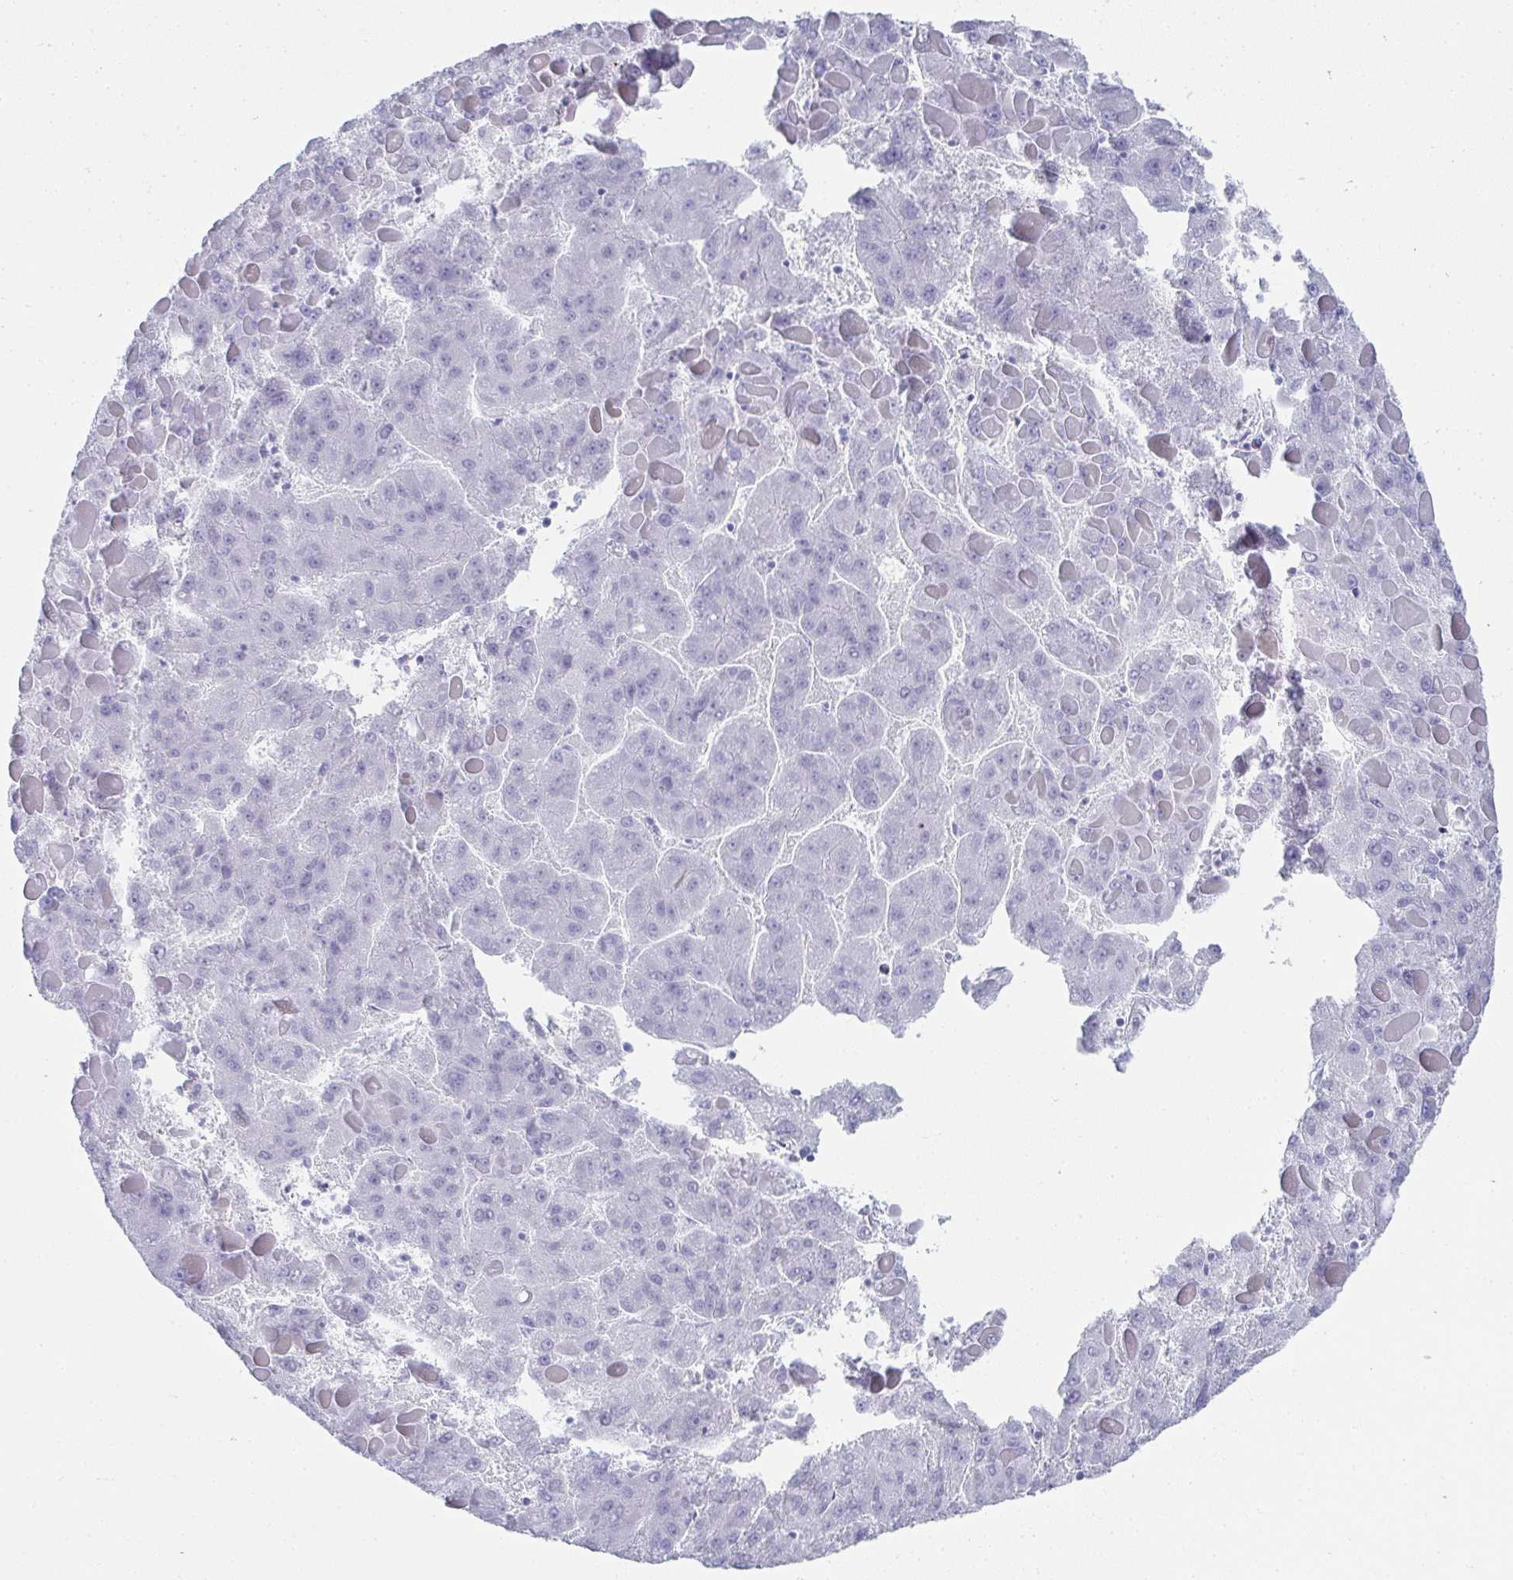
{"staining": {"intensity": "negative", "quantity": "none", "location": "none"}, "tissue": "liver cancer", "cell_type": "Tumor cells", "image_type": "cancer", "snomed": [{"axis": "morphology", "description": "Carcinoma, Hepatocellular, NOS"}, {"axis": "topography", "description": "Liver"}], "caption": "Tumor cells are negative for protein expression in human liver cancer (hepatocellular carcinoma). The staining is performed using DAB (3,3'-diaminobenzidine) brown chromogen with nuclei counter-stained in using hematoxylin.", "gene": "SYCP1", "patient": {"sex": "female", "age": 82}}